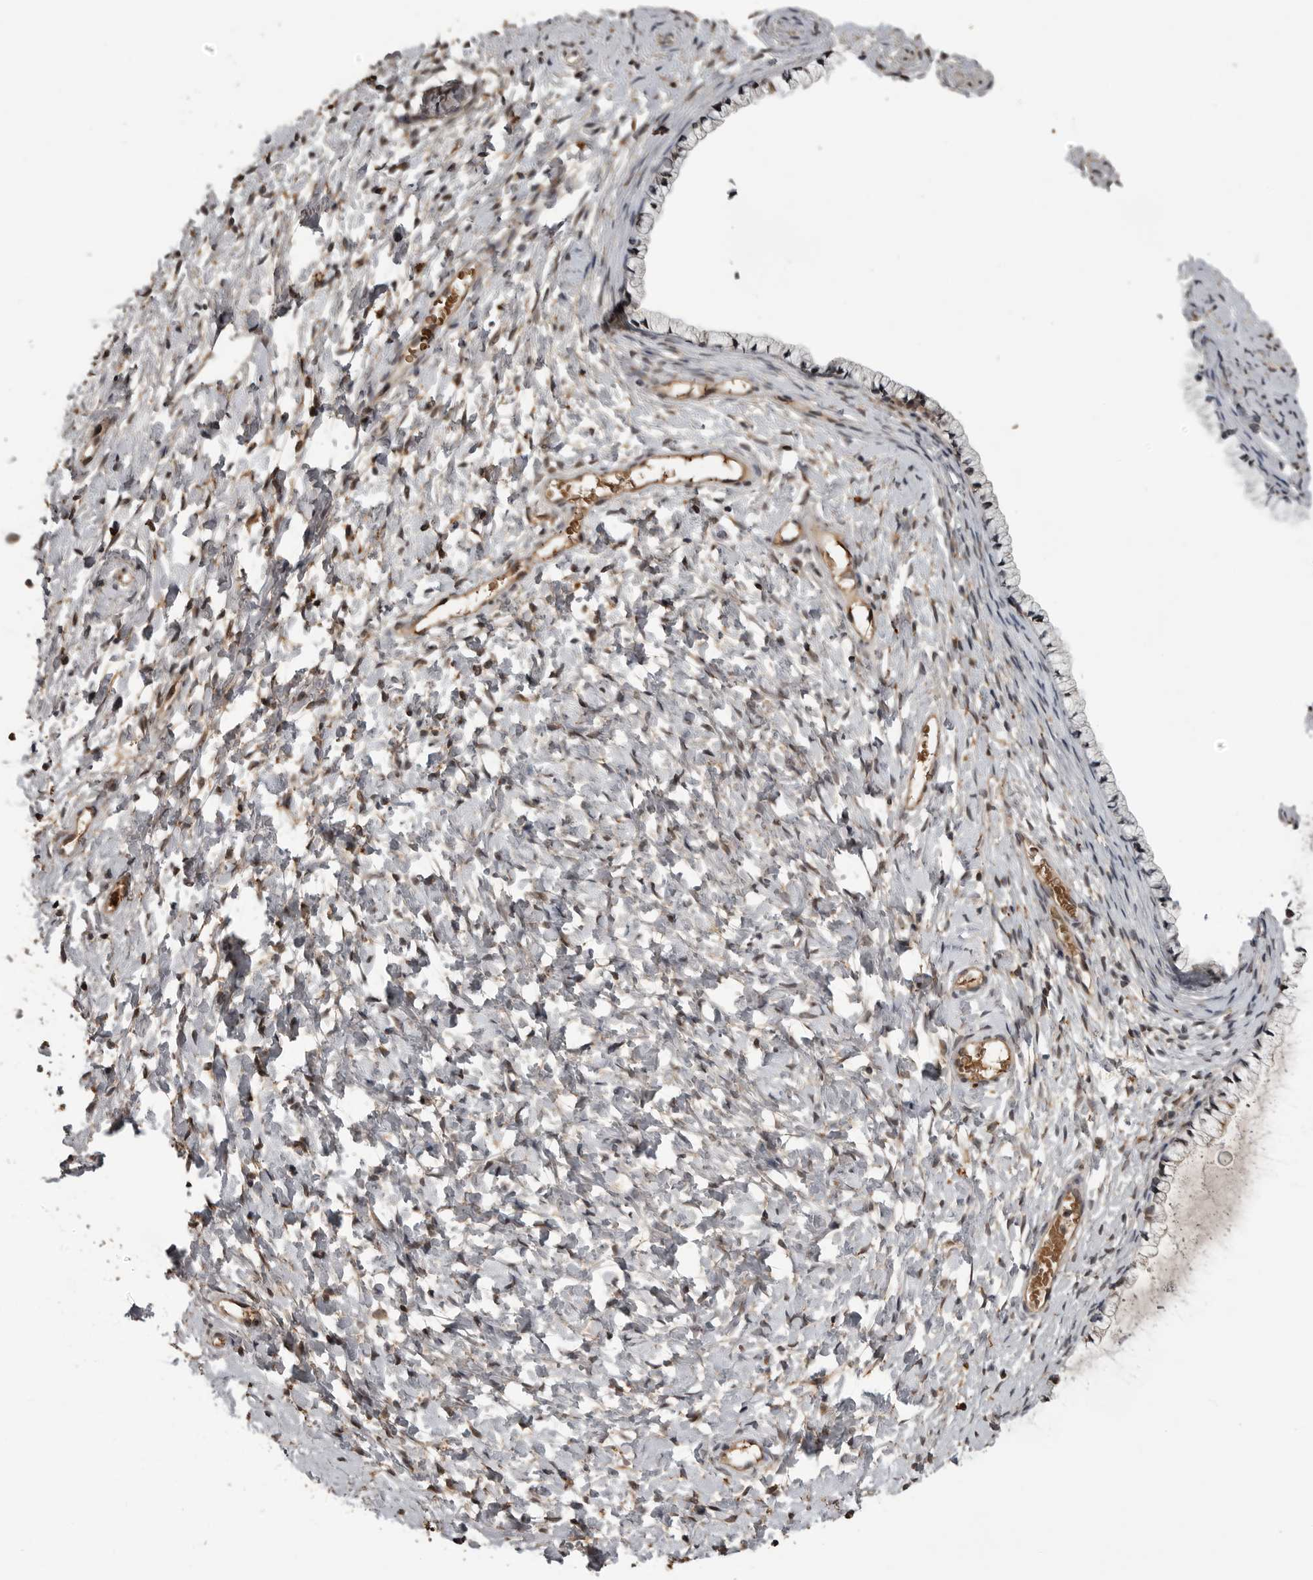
{"staining": {"intensity": "weak", "quantity": "<25%", "location": "cytoplasmic/membranous"}, "tissue": "cervix", "cell_type": "Glandular cells", "image_type": "normal", "snomed": [{"axis": "morphology", "description": "Normal tissue, NOS"}, {"axis": "topography", "description": "Cervix"}], "caption": "Glandular cells are negative for protein expression in benign human cervix. (DAB (3,3'-diaminobenzidine) immunohistochemistry visualized using brightfield microscopy, high magnification).", "gene": "AKAP7", "patient": {"sex": "female", "age": 72}}